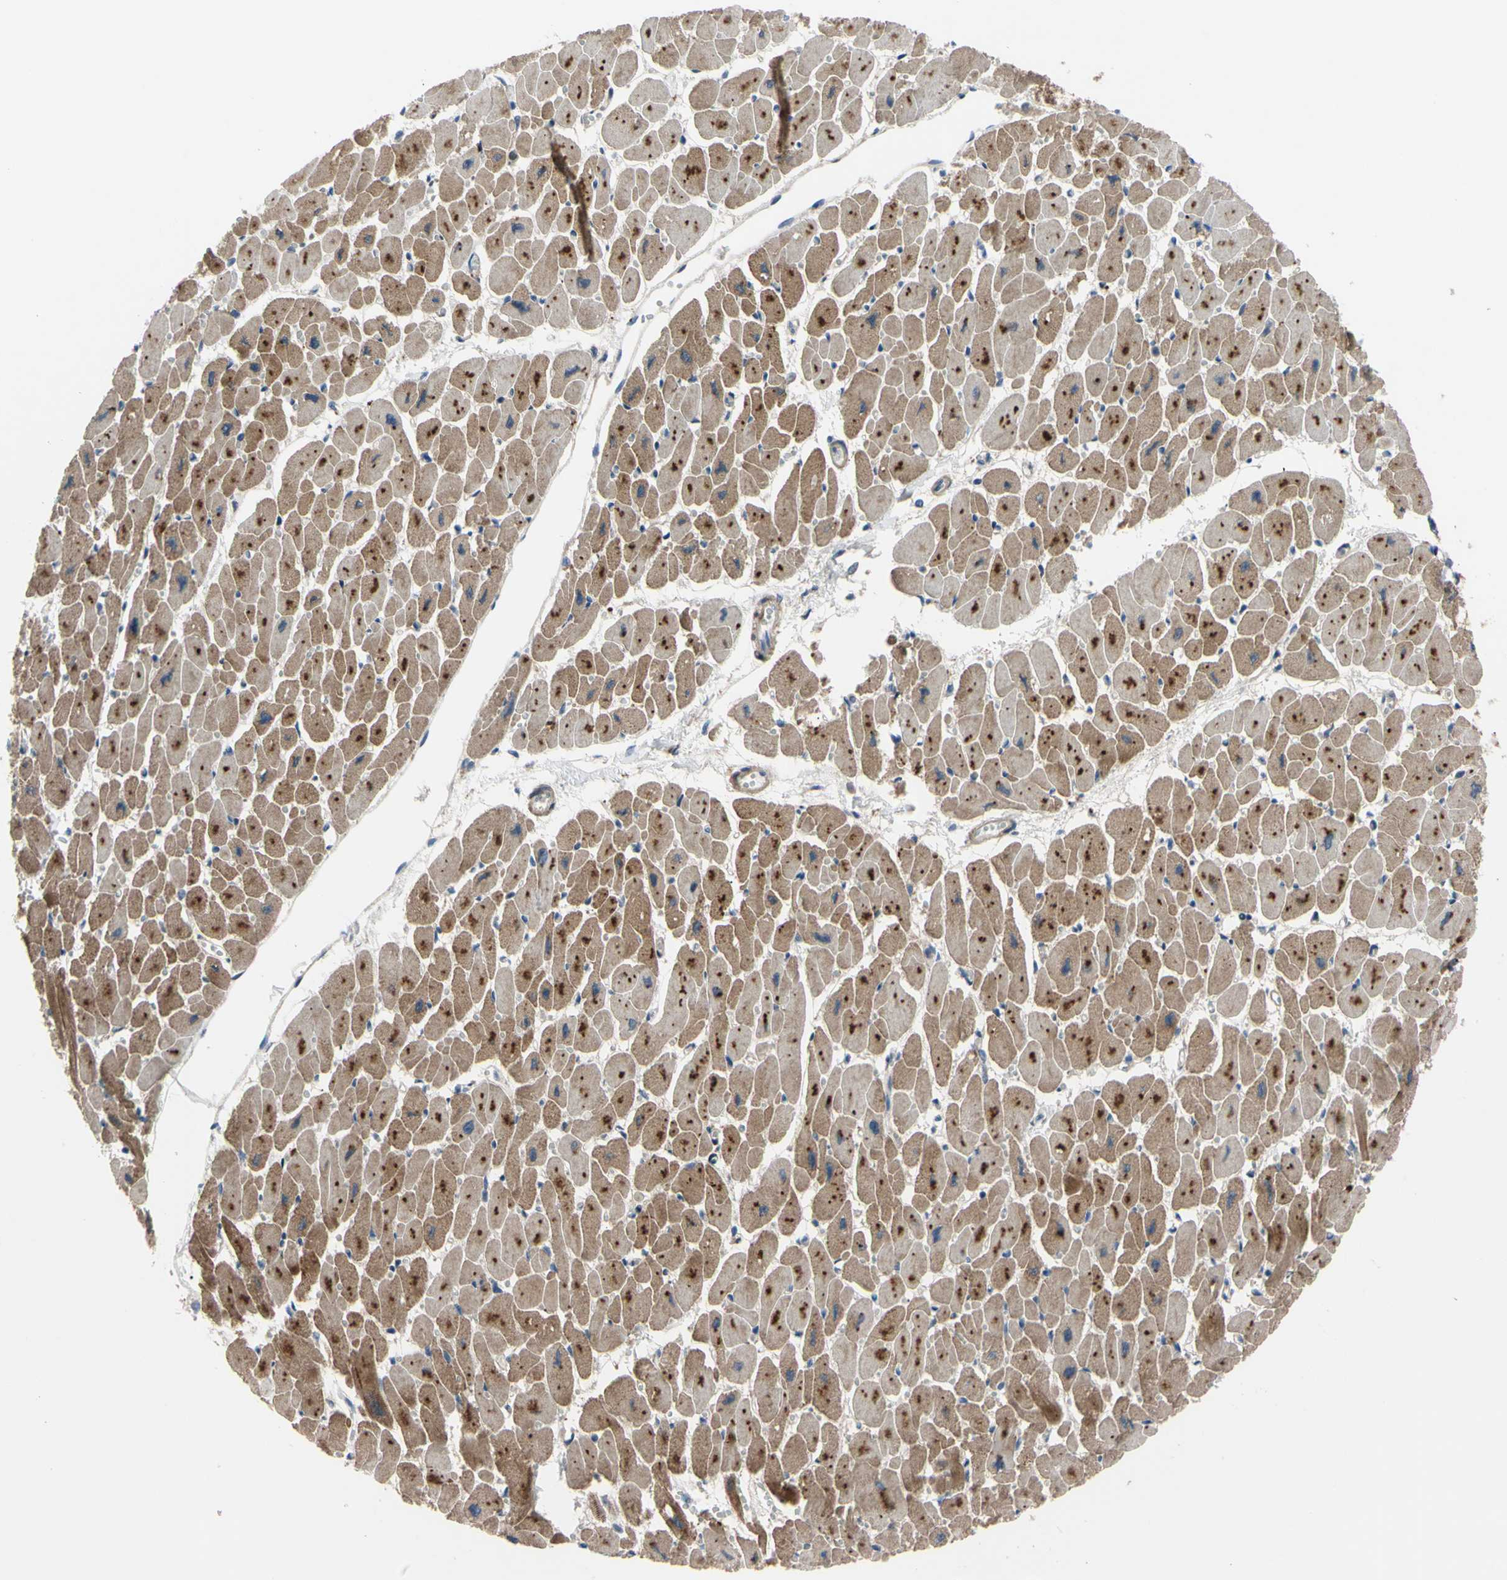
{"staining": {"intensity": "moderate", "quantity": ">75%", "location": "cytoplasmic/membranous"}, "tissue": "heart muscle", "cell_type": "Cardiomyocytes", "image_type": "normal", "snomed": [{"axis": "morphology", "description": "Normal tissue, NOS"}, {"axis": "topography", "description": "Heart"}], "caption": "This photomicrograph demonstrates immunohistochemistry (IHC) staining of normal human heart muscle, with medium moderate cytoplasmic/membranous positivity in approximately >75% of cardiomyocytes.", "gene": "SVIL", "patient": {"sex": "female", "age": 54}}